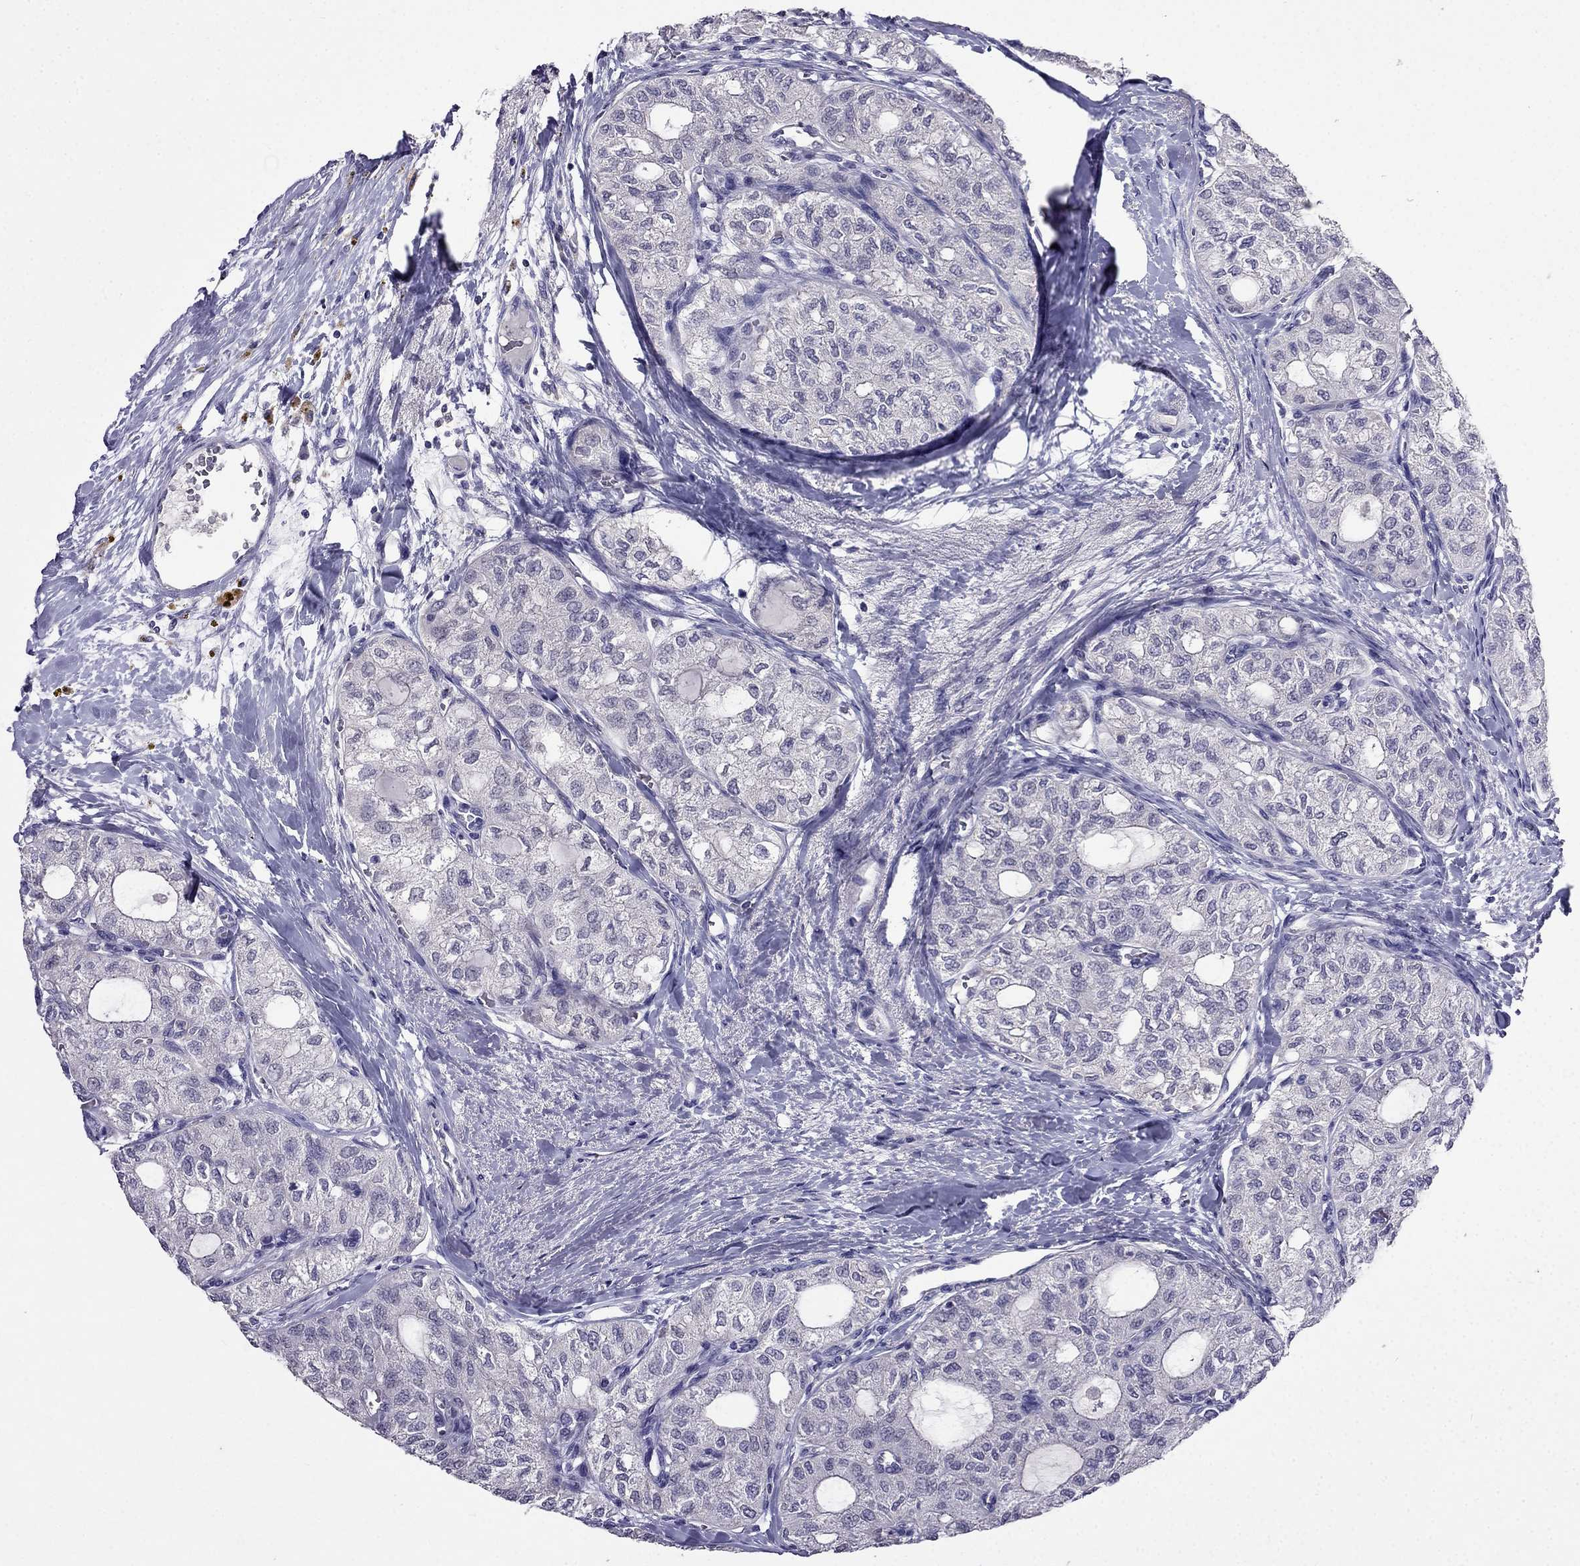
{"staining": {"intensity": "negative", "quantity": "none", "location": "none"}, "tissue": "thyroid cancer", "cell_type": "Tumor cells", "image_type": "cancer", "snomed": [{"axis": "morphology", "description": "Follicular adenoma carcinoma, NOS"}, {"axis": "topography", "description": "Thyroid gland"}], "caption": "High magnification brightfield microscopy of follicular adenoma carcinoma (thyroid) stained with DAB (3,3'-diaminobenzidine) (brown) and counterstained with hematoxylin (blue): tumor cells show no significant staining.", "gene": "AQP9", "patient": {"sex": "male", "age": 75}}